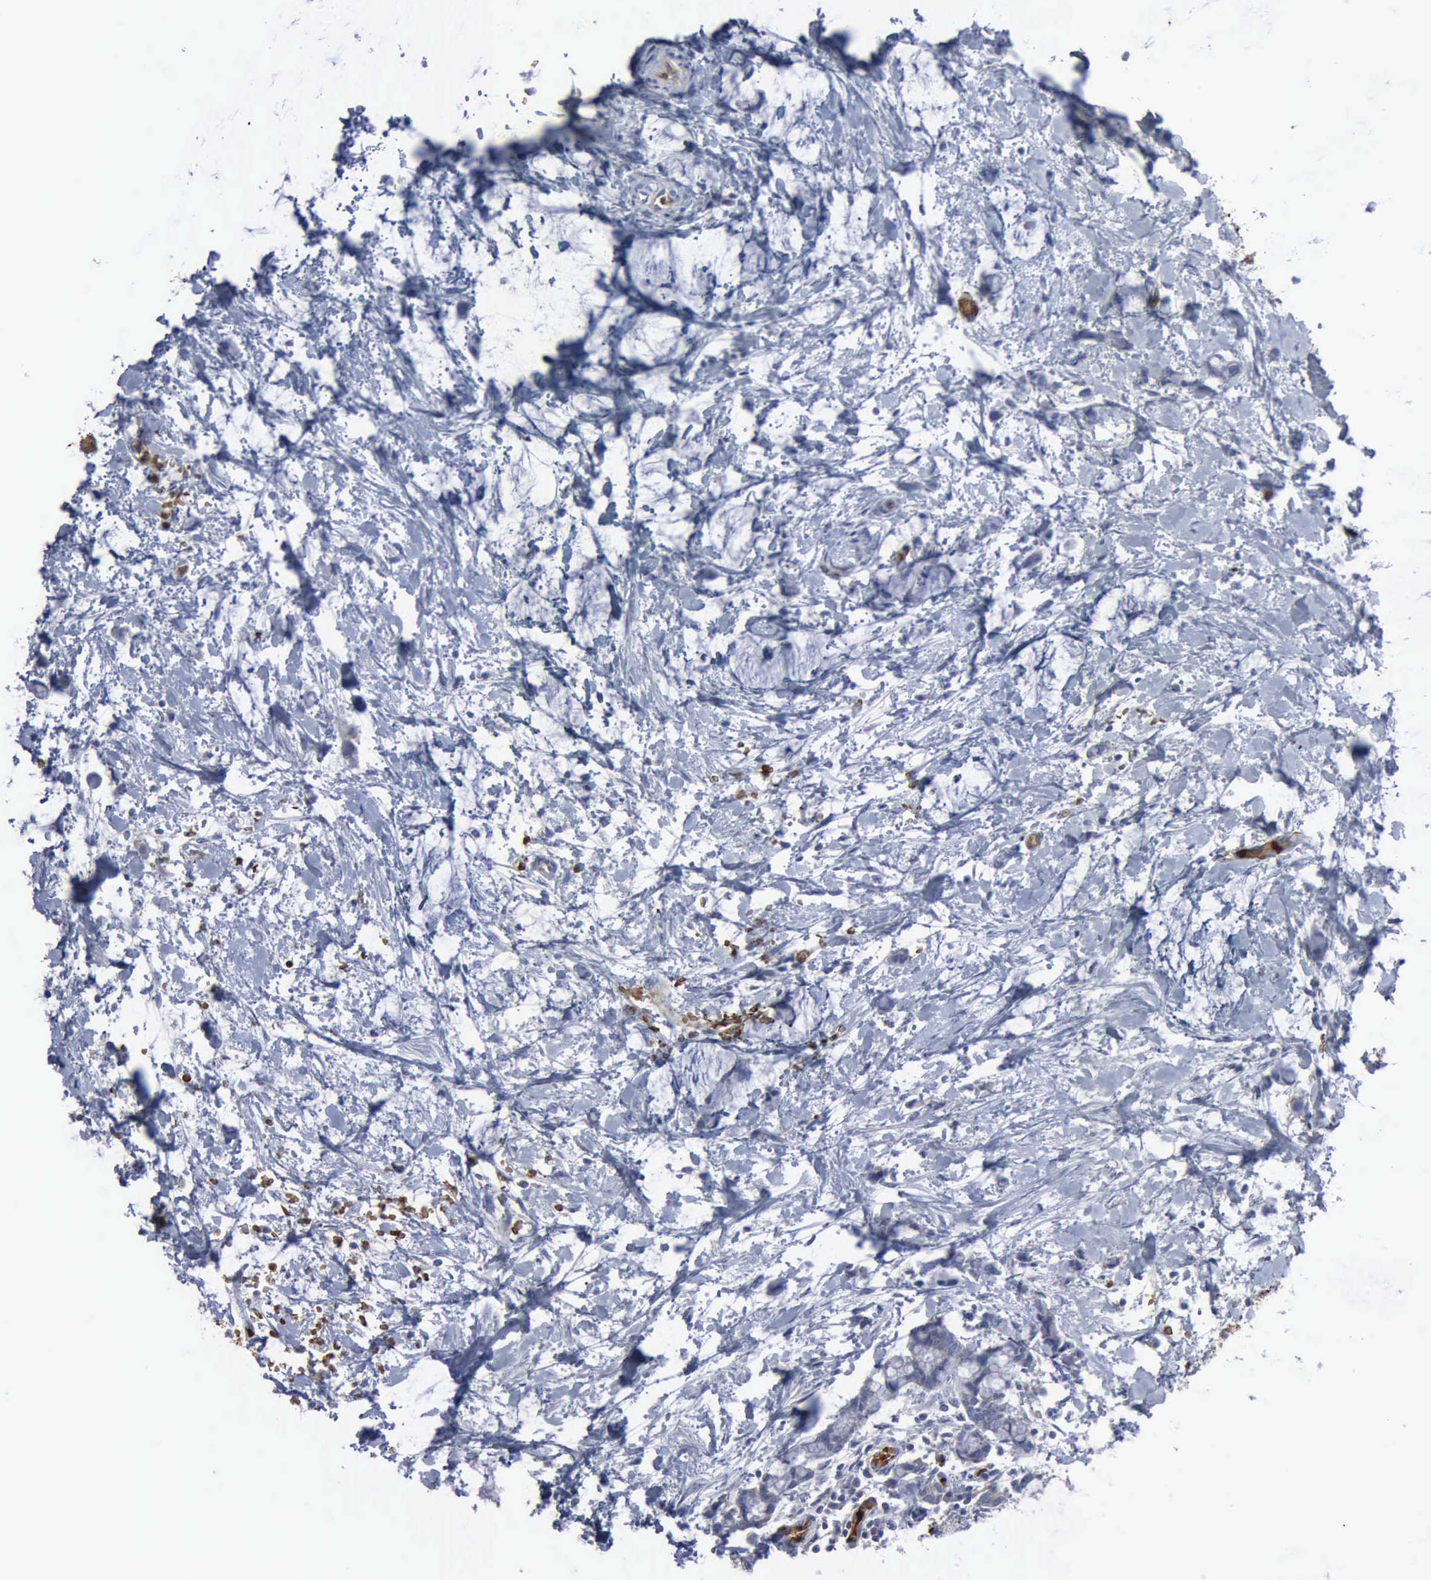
{"staining": {"intensity": "negative", "quantity": "none", "location": "none"}, "tissue": "colorectal cancer", "cell_type": "Tumor cells", "image_type": "cancer", "snomed": [{"axis": "morphology", "description": "Normal tissue, NOS"}, {"axis": "morphology", "description": "Adenocarcinoma, NOS"}, {"axis": "topography", "description": "Colon"}, {"axis": "topography", "description": "Peripheral nerve tissue"}], "caption": "Tumor cells show no significant protein staining in colorectal cancer.", "gene": "TGFB1", "patient": {"sex": "male", "age": 14}}